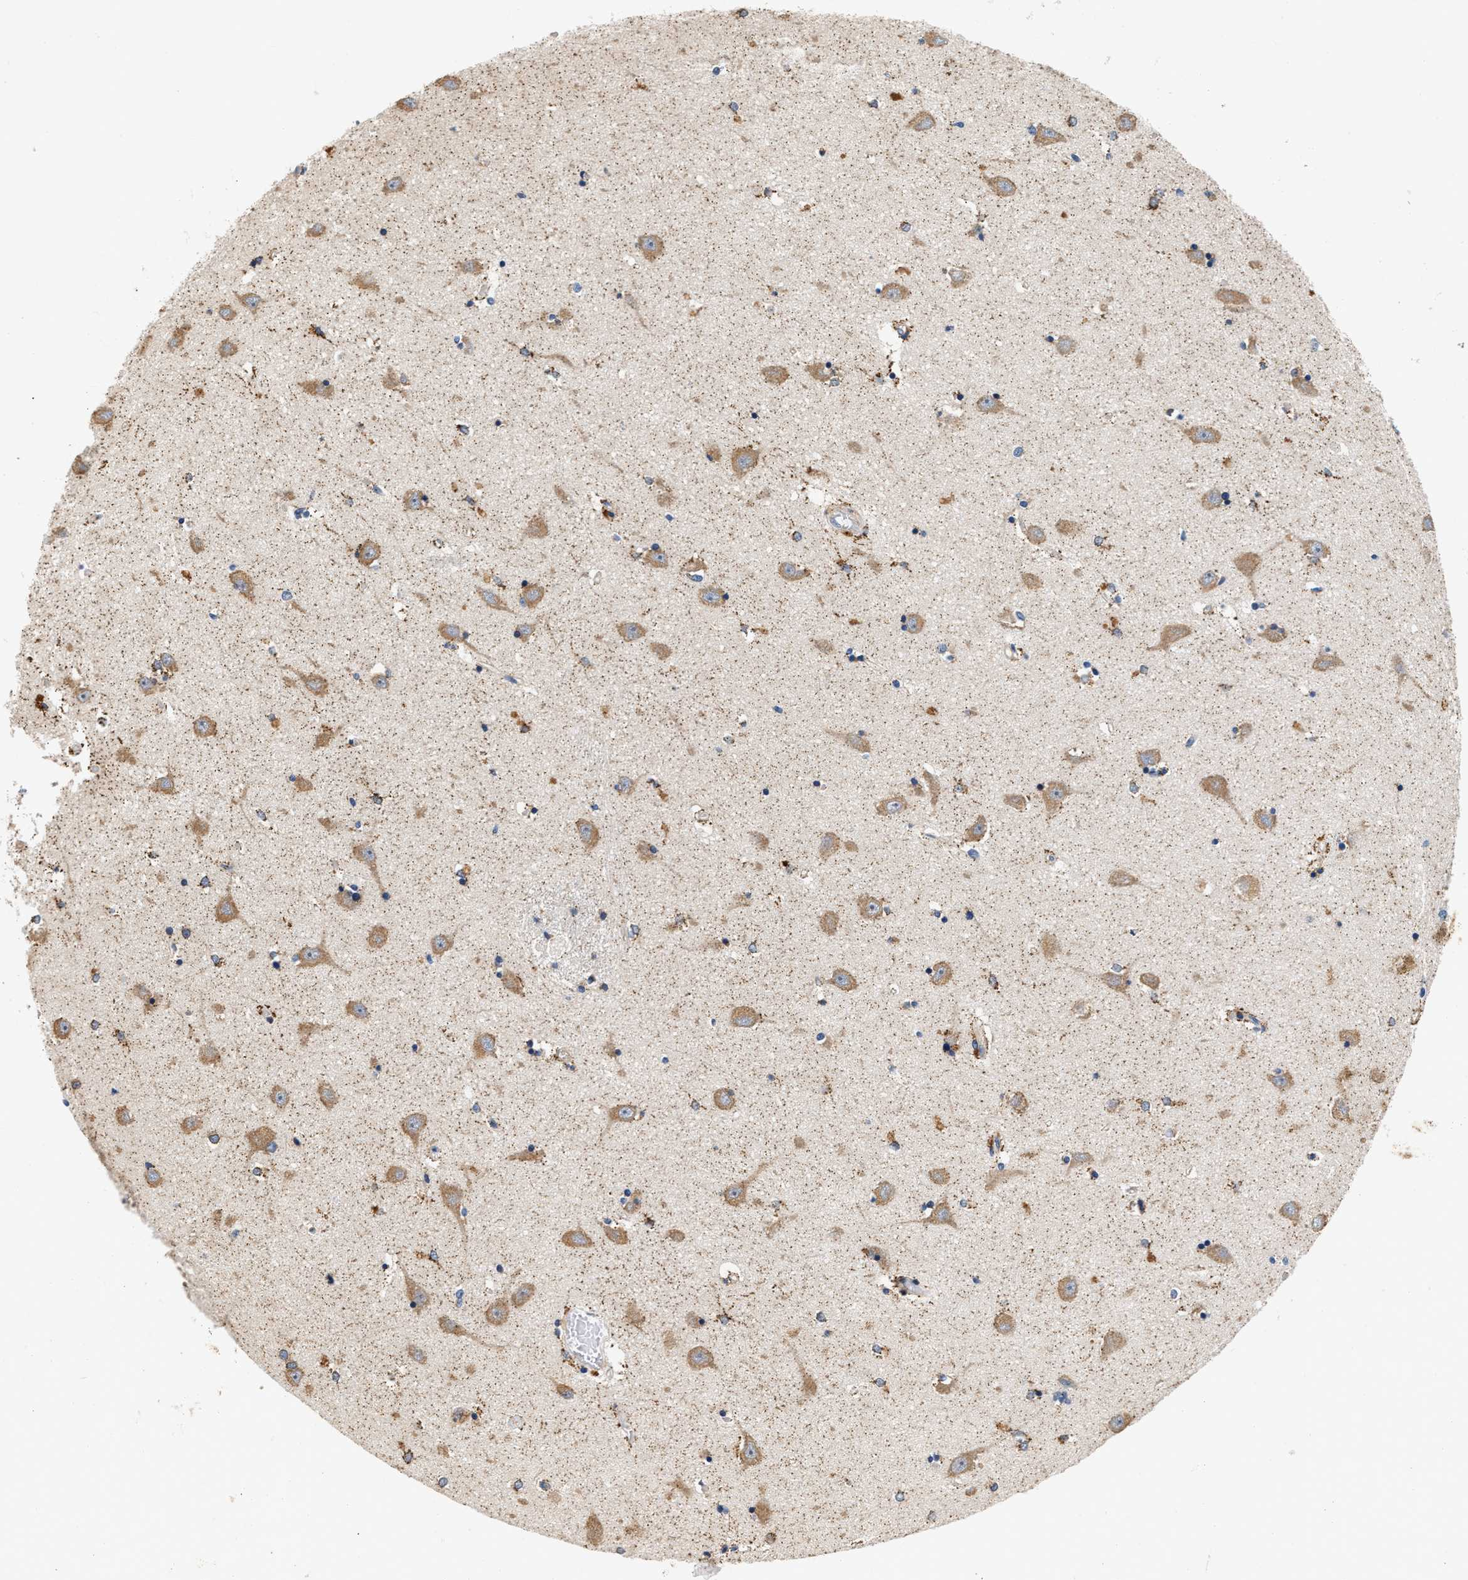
{"staining": {"intensity": "moderate", "quantity": "25%-75%", "location": "cytoplasmic/membranous"}, "tissue": "hippocampus", "cell_type": "Glial cells", "image_type": "normal", "snomed": [{"axis": "morphology", "description": "Normal tissue, NOS"}, {"axis": "topography", "description": "Hippocampus"}], "caption": "Hippocampus stained for a protein (brown) reveals moderate cytoplasmic/membranous positive staining in about 25%-75% of glial cells.", "gene": "IFT74", "patient": {"sex": "male", "age": 45}}